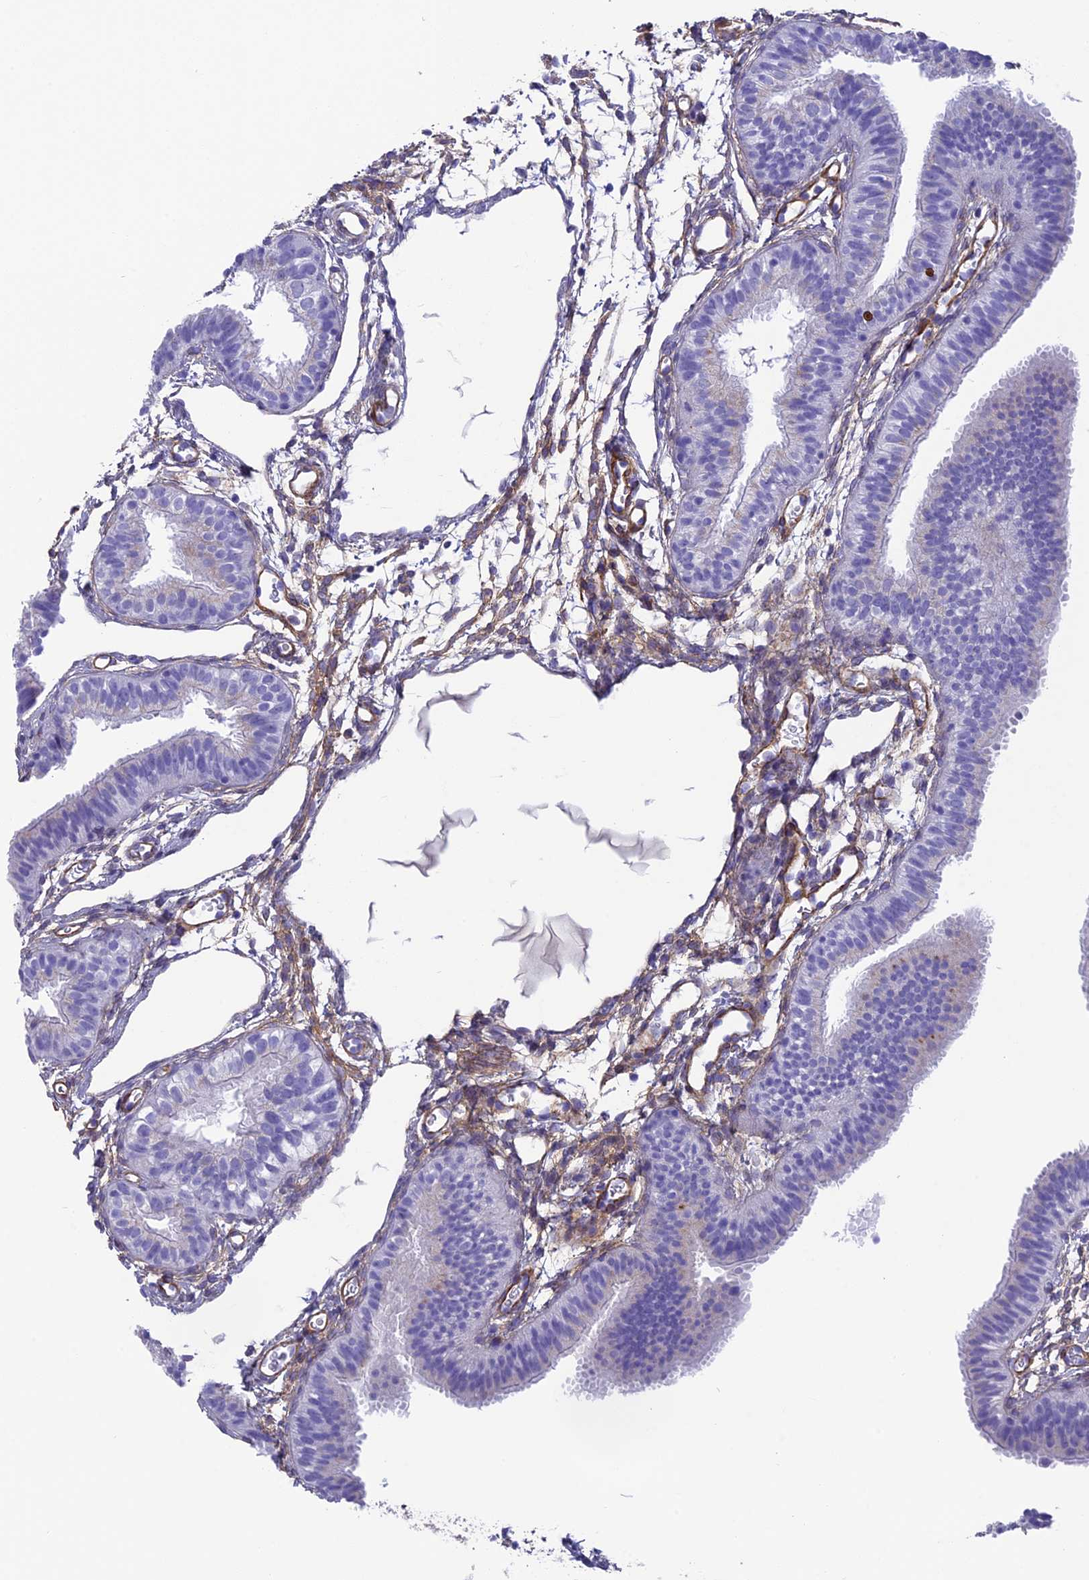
{"staining": {"intensity": "negative", "quantity": "none", "location": "none"}, "tissue": "fallopian tube", "cell_type": "Glandular cells", "image_type": "normal", "snomed": [{"axis": "morphology", "description": "Normal tissue, NOS"}, {"axis": "topography", "description": "Fallopian tube"}], "caption": "This is a image of immunohistochemistry (IHC) staining of unremarkable fallopian tube, which shows no positivity in glandular cells.", "gene": "TNS1", "patient": {"sex": "female", "age": 35}}